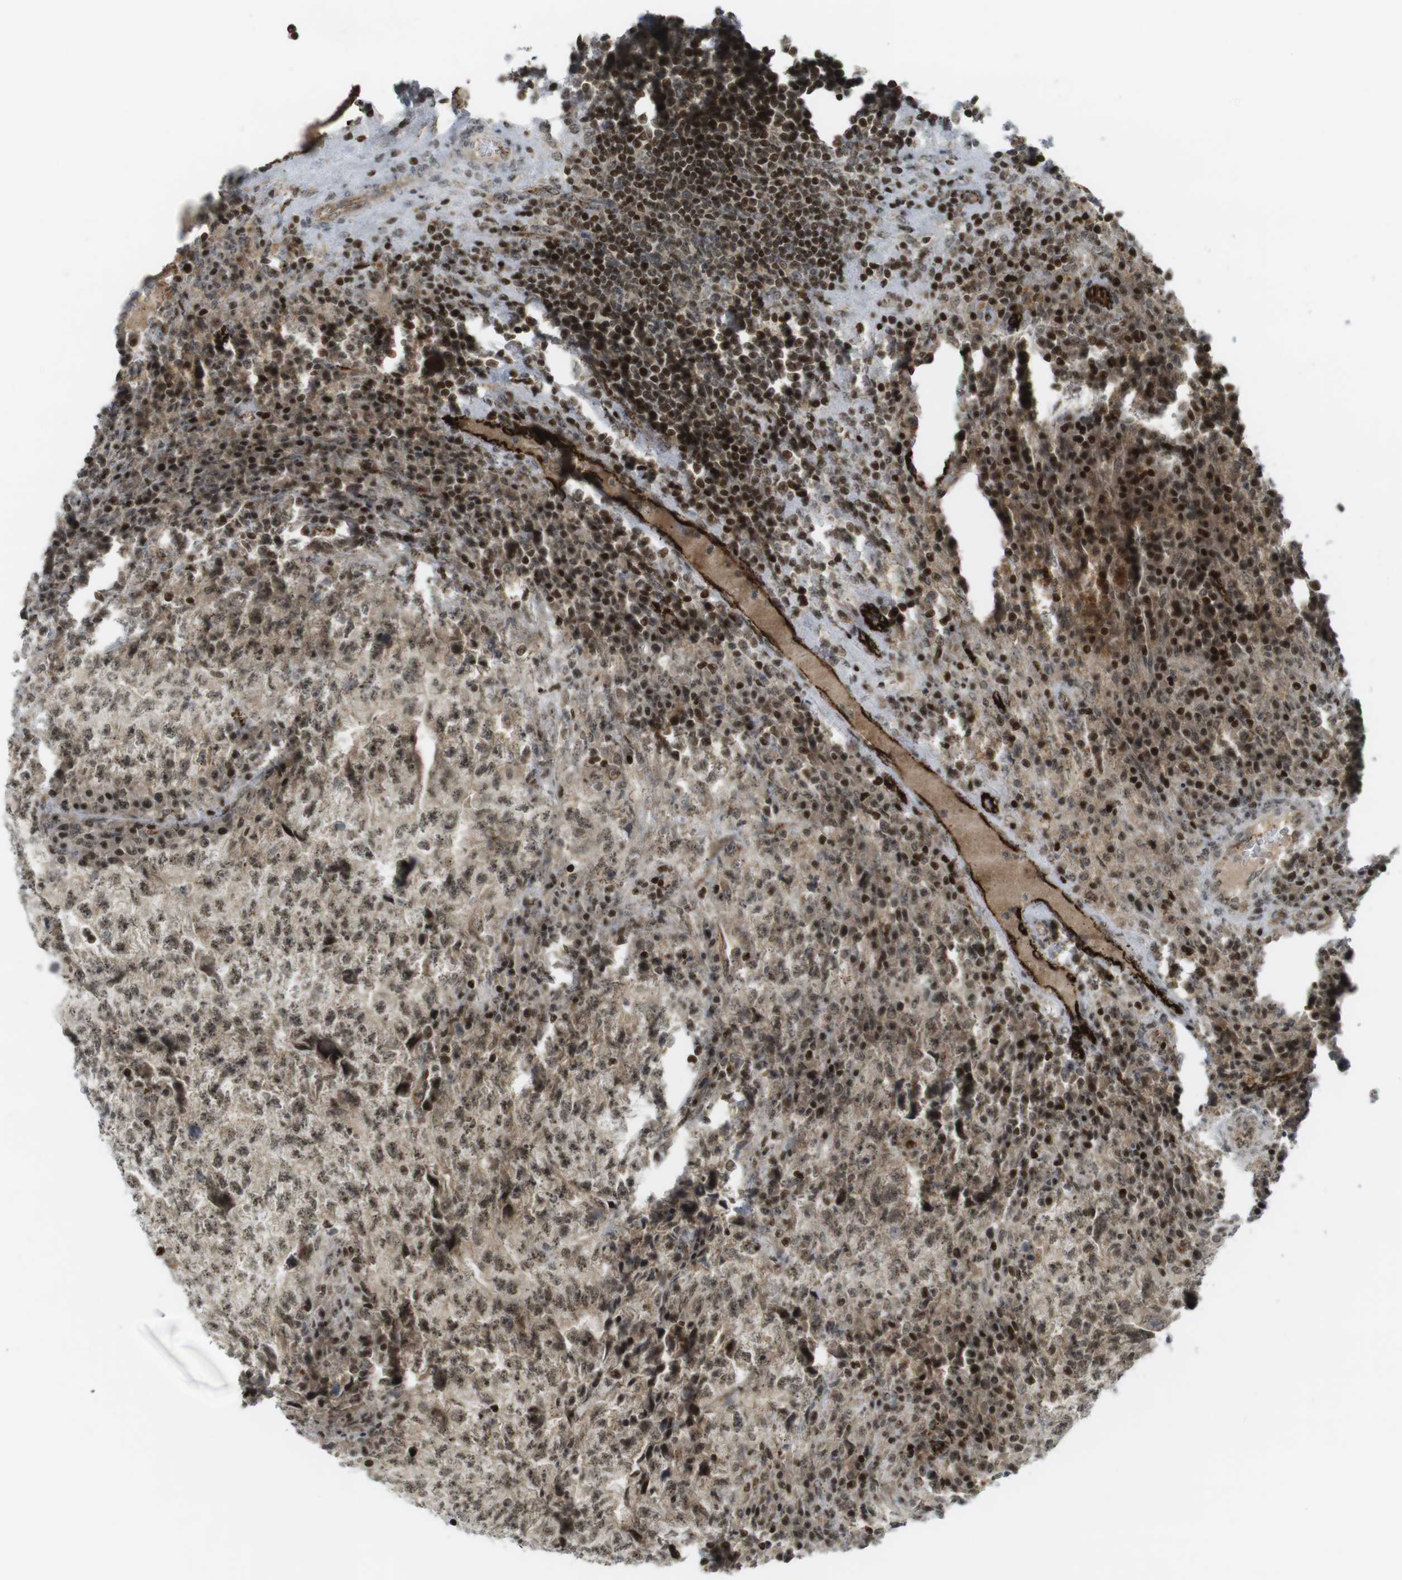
{"staining": {"intensity": "moderate", "quantity": ">75%", "location": "cytoplasmic/membranous,nuclear"}, "tissue": "testis cancer", "cell_type": "Tumor cells", "image_type": "cancer", "snomed": [{"axis": "morphology", "description": "Necrosis, NOS"}, {"axis": "morphology", "description": "Carcinoma, Embryonal, NOS"}, {"axis": "topography", "description": "Testis"}], "caption": "A high-resolution histopathology image shows immunohistochemistry staining of testis cancer (embryonal carcinoma), which demonstrates moderate cytoplasmic/membranous and nuclear staining in approximately >75% of tumor cells.", "gene": "PPP1R13B", "patient": {"sex": "male", "age": 19}}